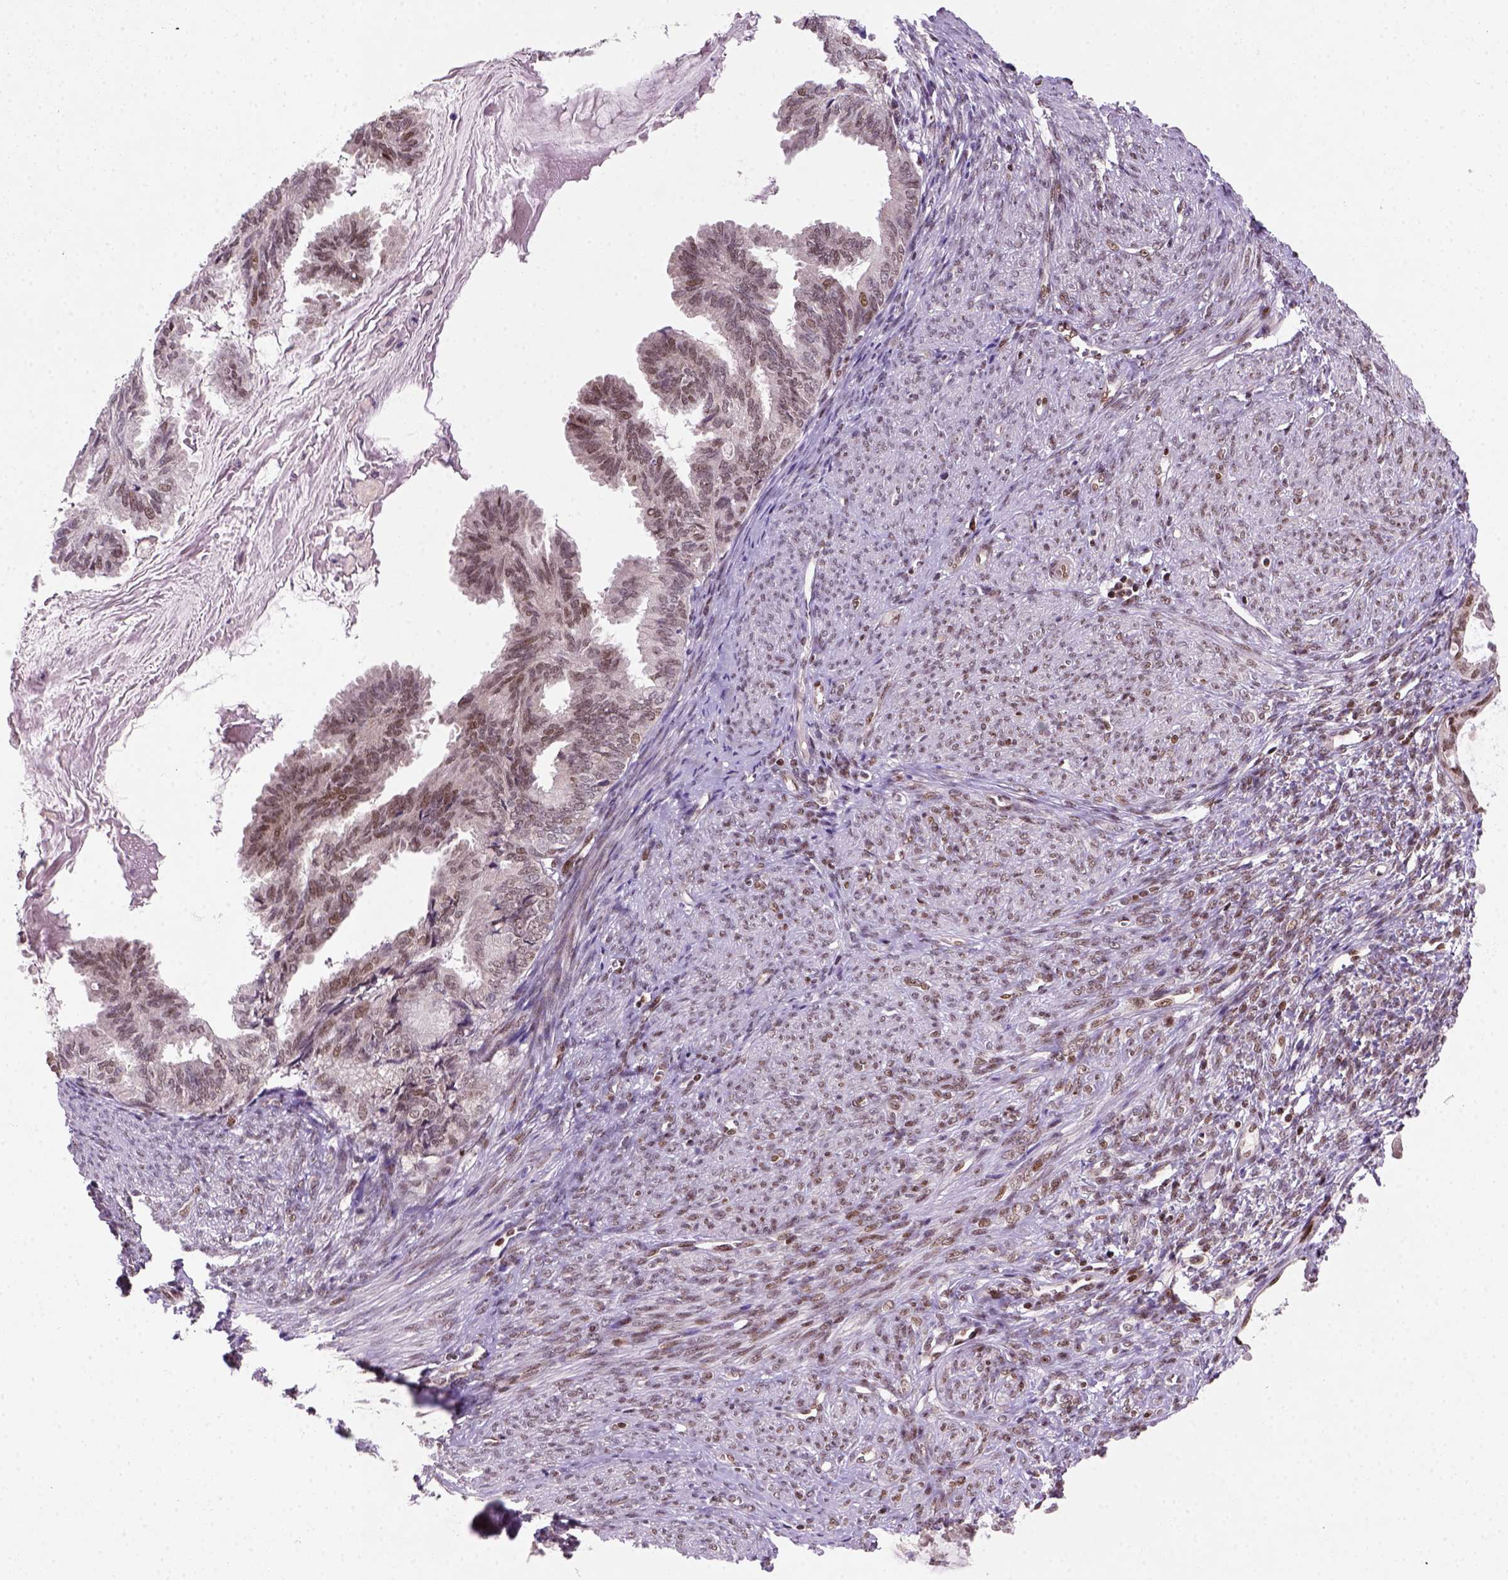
{"staining": {"intensity": "weak", "quantity": ">75%", "location": "nuclear"}, "tissue": "endometrial cancer", "cell_type": "Tumor cells", "image_type": "cancer", "snomed": [{"axis": "morphology", "description": "Adenocarcinoma, NOS"}, {"axis": "topography", "description": "Endometrium"}], "caption": "An immunohistochemistry (IHC) histopathology image of neoplastic tissue is shown. Protein staining in brown shows weak nuclear positivity in endometrial cancer (adenocarcinoma) within tumor cells. (DAB = brown stain, brightfield microscopy at high magnification).", "gene": "MGMT", "patient": {"sex": "female", "age": 86}}